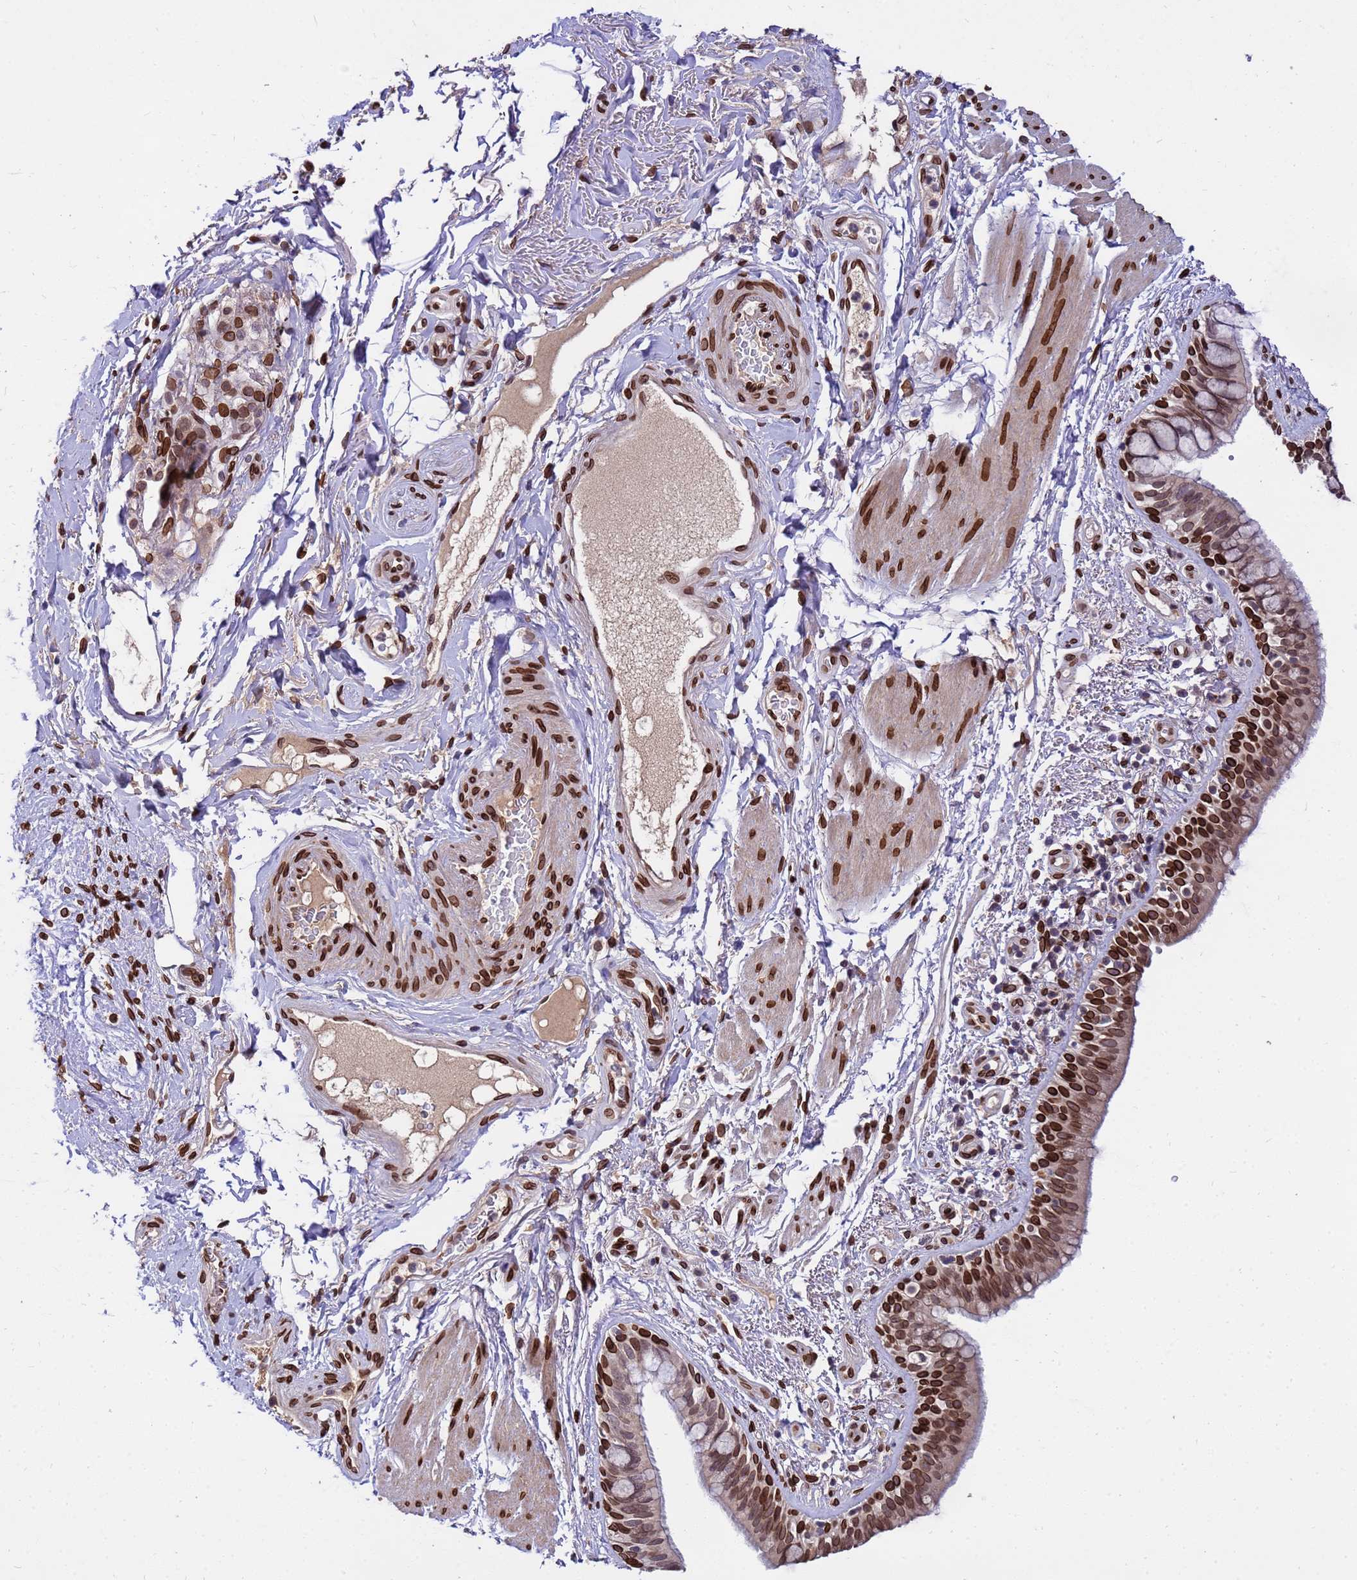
{"staining": {"intensity": "strong", "quantity": ">75%", "location": "cytoplasmic/membranous,nuclear"}, "tissue": "bronchus", "cell_type": "Respiratory epithelial cells", "image_type": "normal", "snomed": [{"axis": "morphology", "description": "Normal tissue, NOS"}, {"axis": "morphology", "description": "Neoplasm, uncertain whether benign or malignant"}, {"axis": "topography", "description": "Bronchus"}, {"axis": "topography", "description": "Lung"}], "caption": "The image displays staining of benign bronchus, revealing strong cytoplasmic/membranous,nuclear protein expression (brown color) within respiratory epithelial cells.", "gene": "GPR135", "patient": {"sex": "male", "age": 55}}